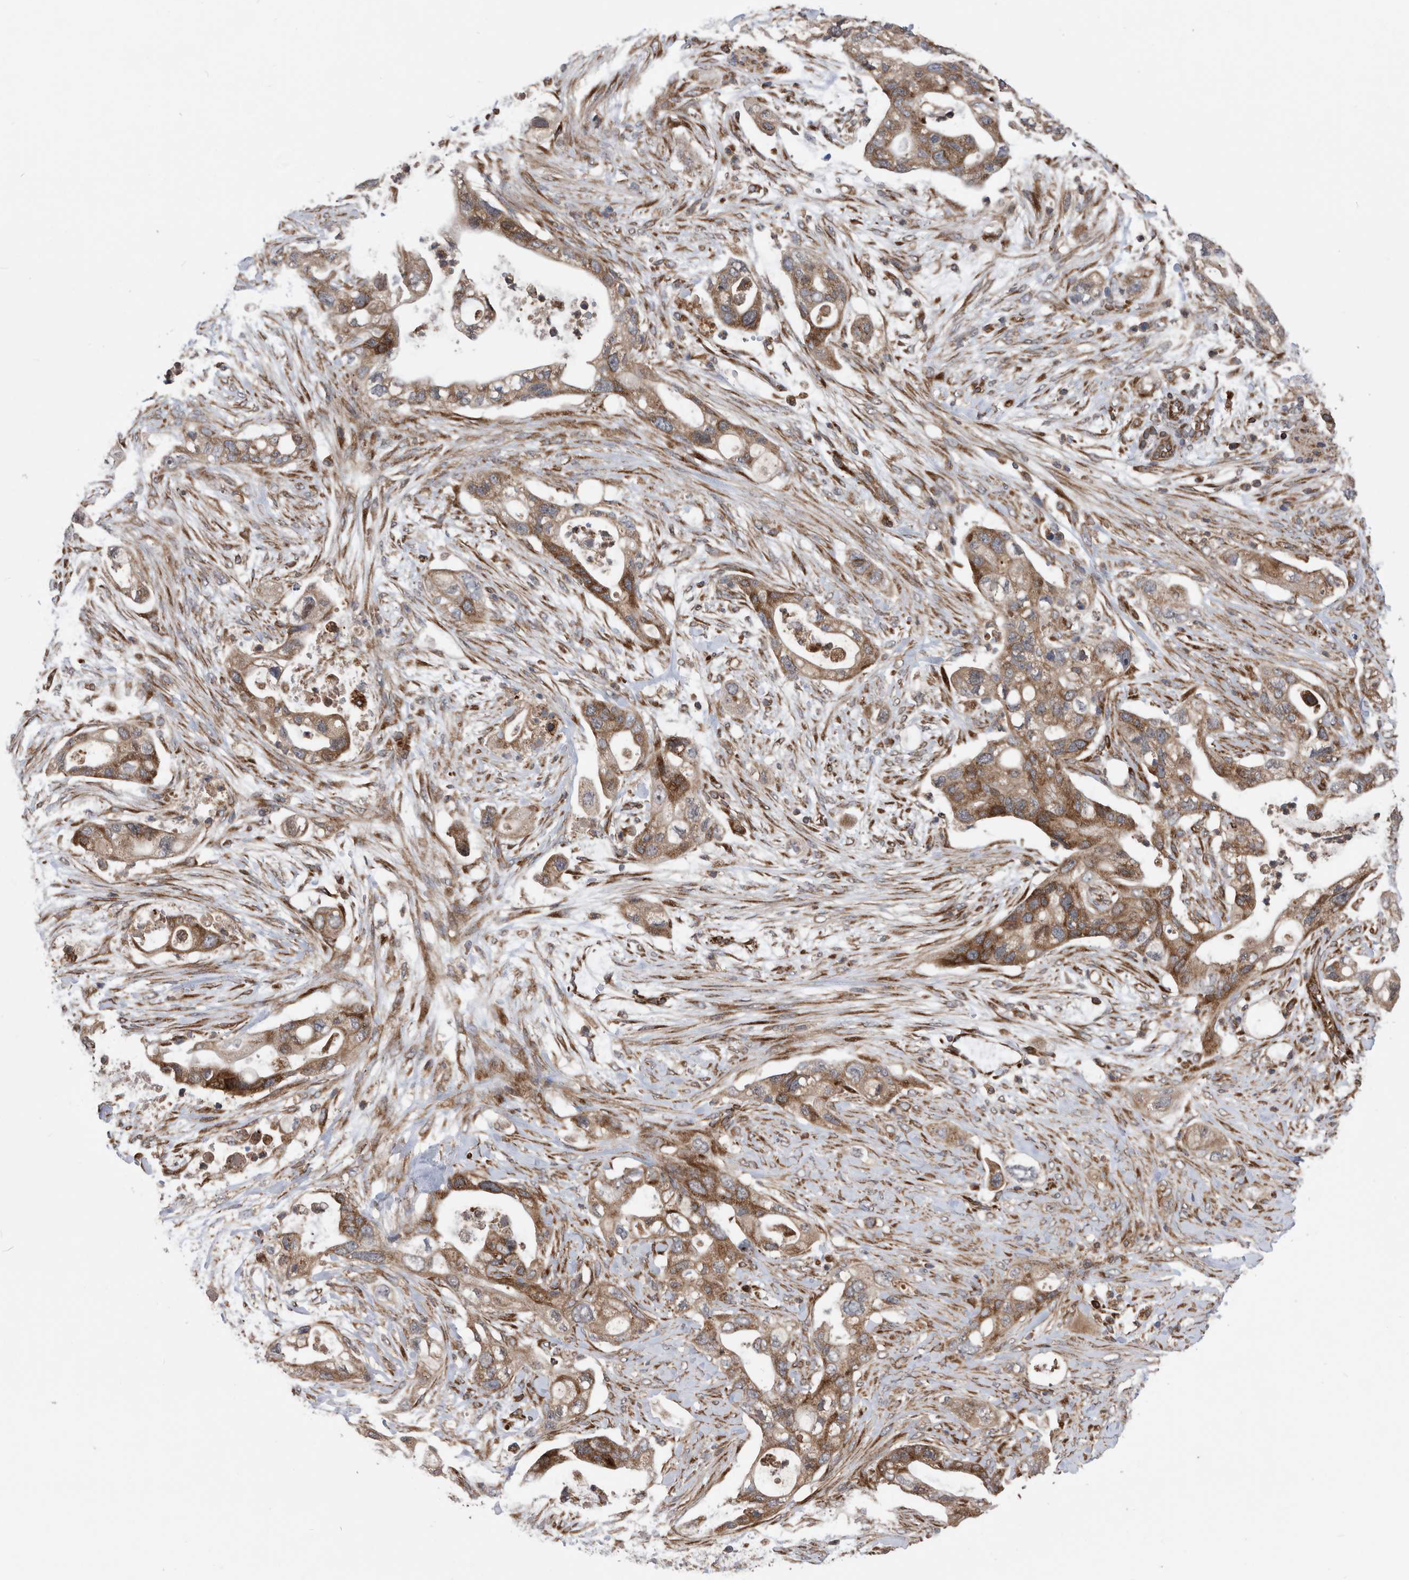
{"staining": {"intensity": "moderate", "quantity": ">75%", "location": "cytoplasmic/membranous"}, "tissue": "pancreatic cancer", "cell_type": "Tumor cells", "image_type": "cancer", "snomed": [{"axis": "morphology", "description": "Adenocarcinoma, NOS"}, {"axis": "topography", "description": "Pancreas"}], "caption": "DAB immunohistochemical staining of human pancreatic cancer demonstrates moderate cytoplasmic/membranous protein positivity in approximately >75% of tumor cells.", "gene": "SERINC2", "patient": {"sex": "male", "age": 53}}